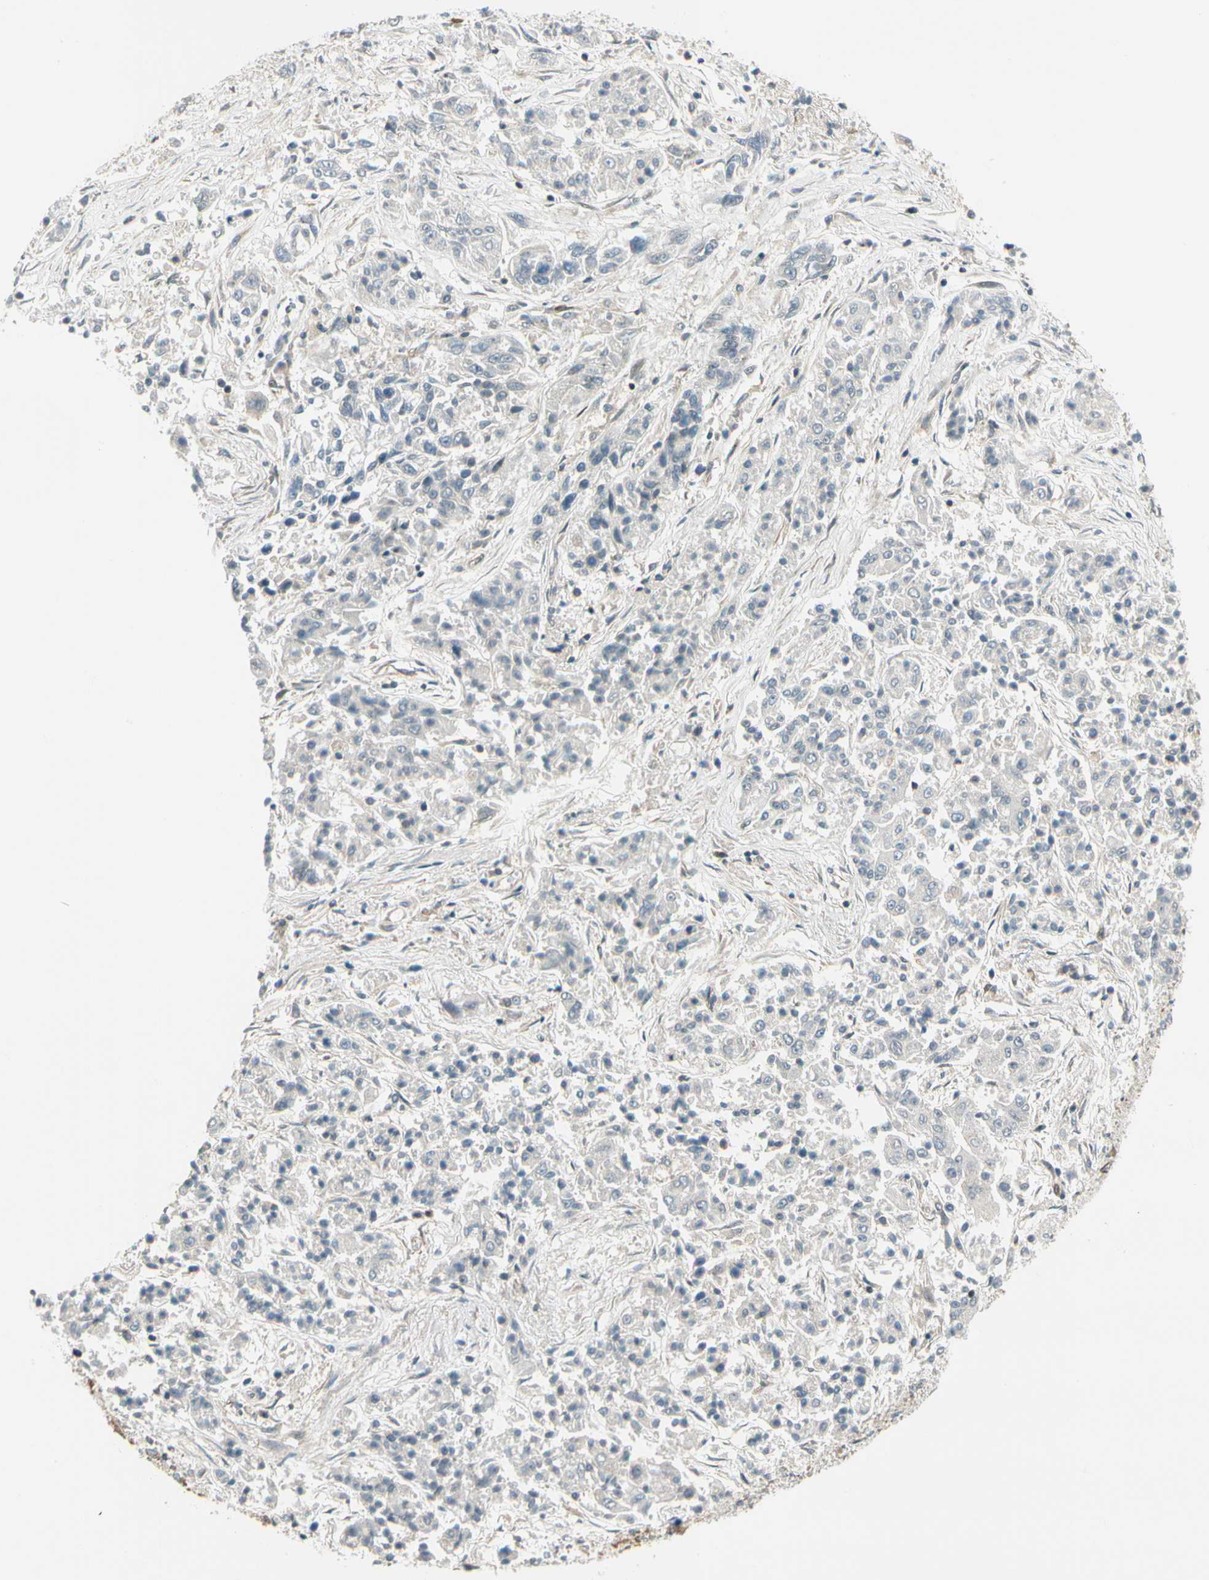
{"staining": {"intensity": "negative", "quantity": "none", "location": "none"}, "tissue": "lung cancer", "cell_type": "Tumor cells", "image_type": "cancer", "snomed": [{"axis": "morphology", "description": "Adenocarcinoma, NOS"}, {"axis": "topography", "description": "Lung"}], "caption": "IHC histopathology image of neoplastic tissue: human adenocarcinoma (lung) stained with DAB shows no significant protein positivity in tumor cells. Brightfield microscopy of IHC stained with DAB (brown) and hematoxylin (blue), captured at high magnification.", "gene": "TRIO", "patient": {"sex": "male", "age": 84}}